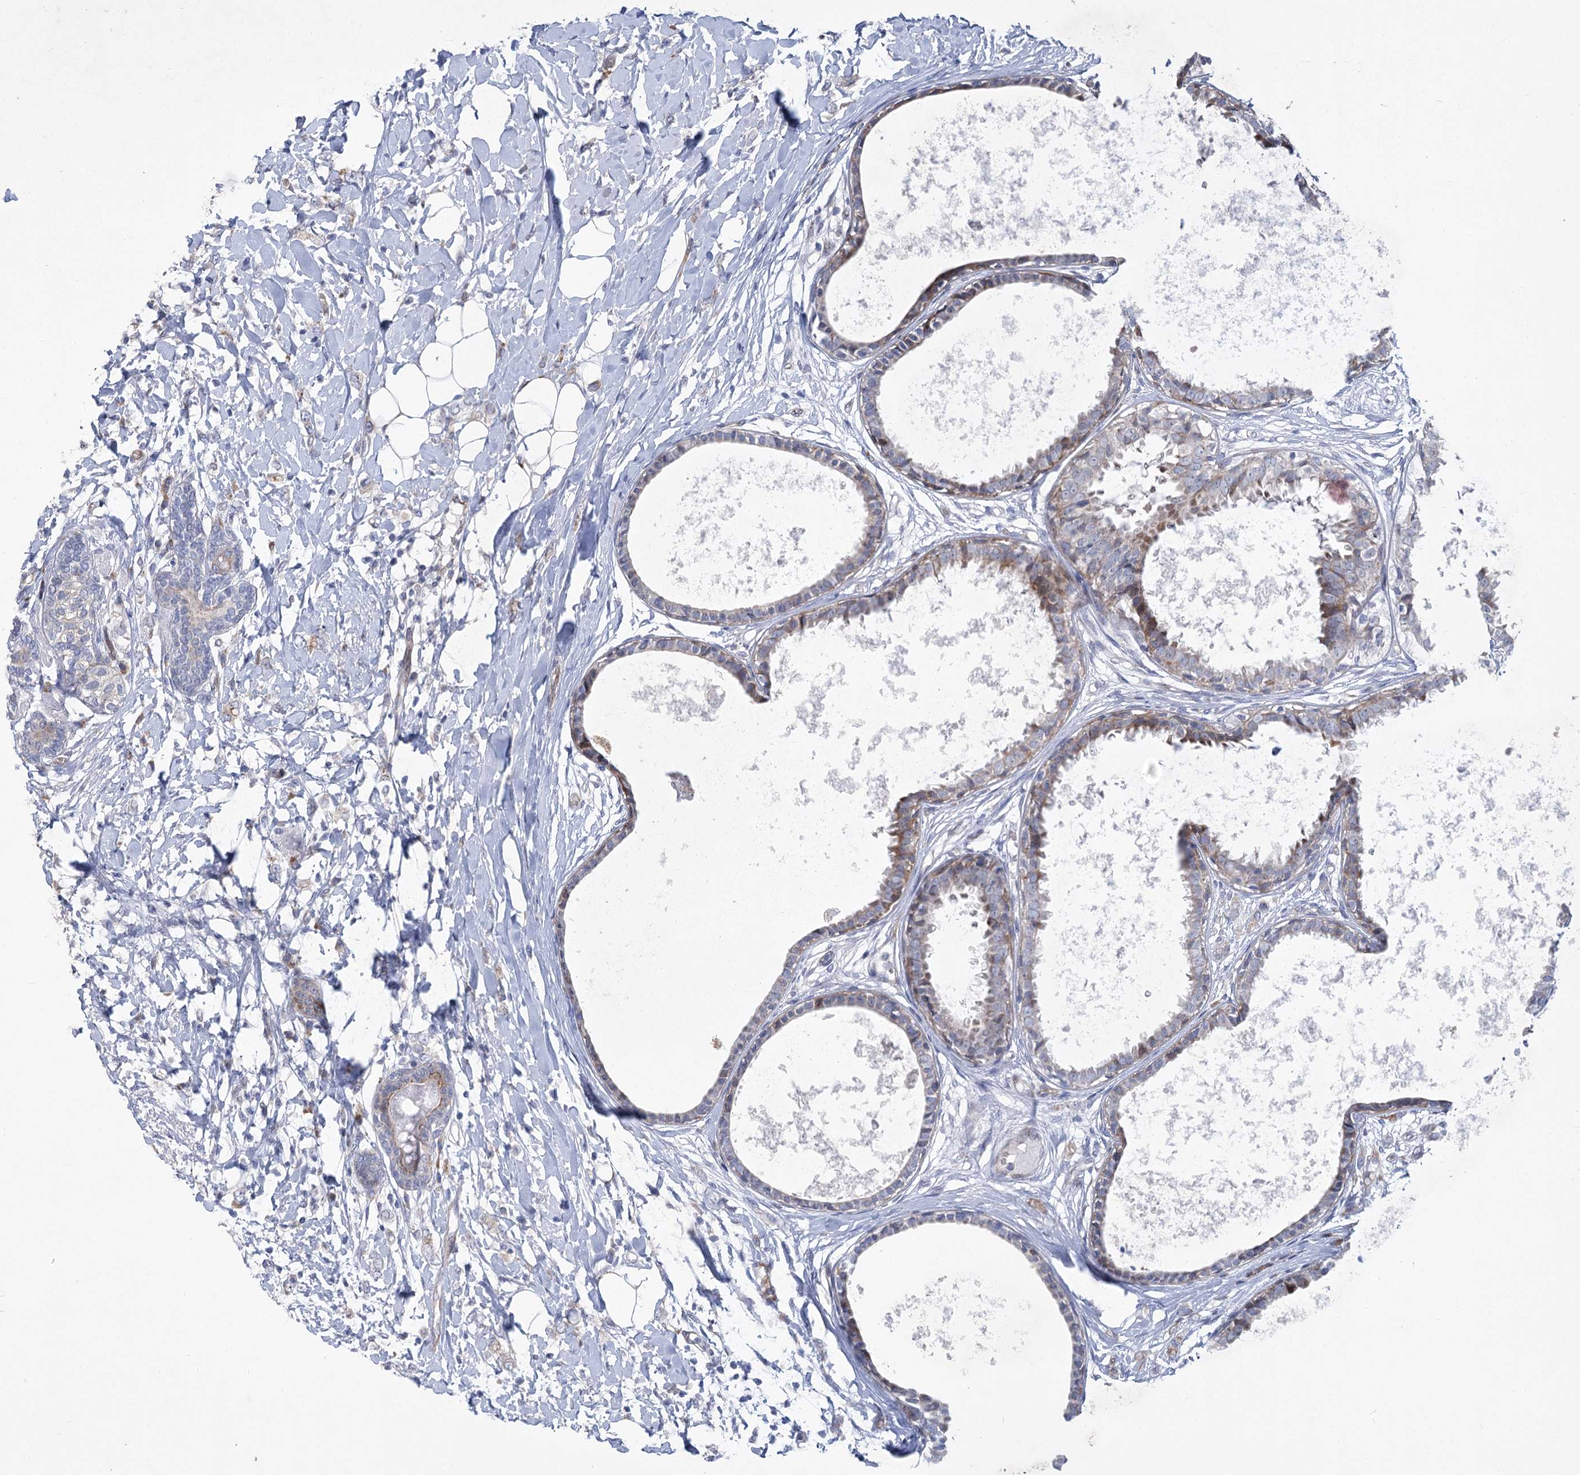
{"staining": {"intensity": "weak", "quantity": "<25%", "location": "cytoplasmic/membranous"}, "tissue": "breast cancer", "cell_type": "Tumor cells", "image_type": "cancer", "snomed": [{"axis": "morphology", "description": "Normal tissue, NOS"}, {"axis": "morphology", "description": "Lobular carcinoma"}, {"axis": "topography", "description": "Breast"}], "caption": "Immunohistochemistry of lobular carcinoma (breast) exhibits no positivity in tumor cells.", "gene": "GCNT4", "patient": {"sex": "female", "age": 47}}